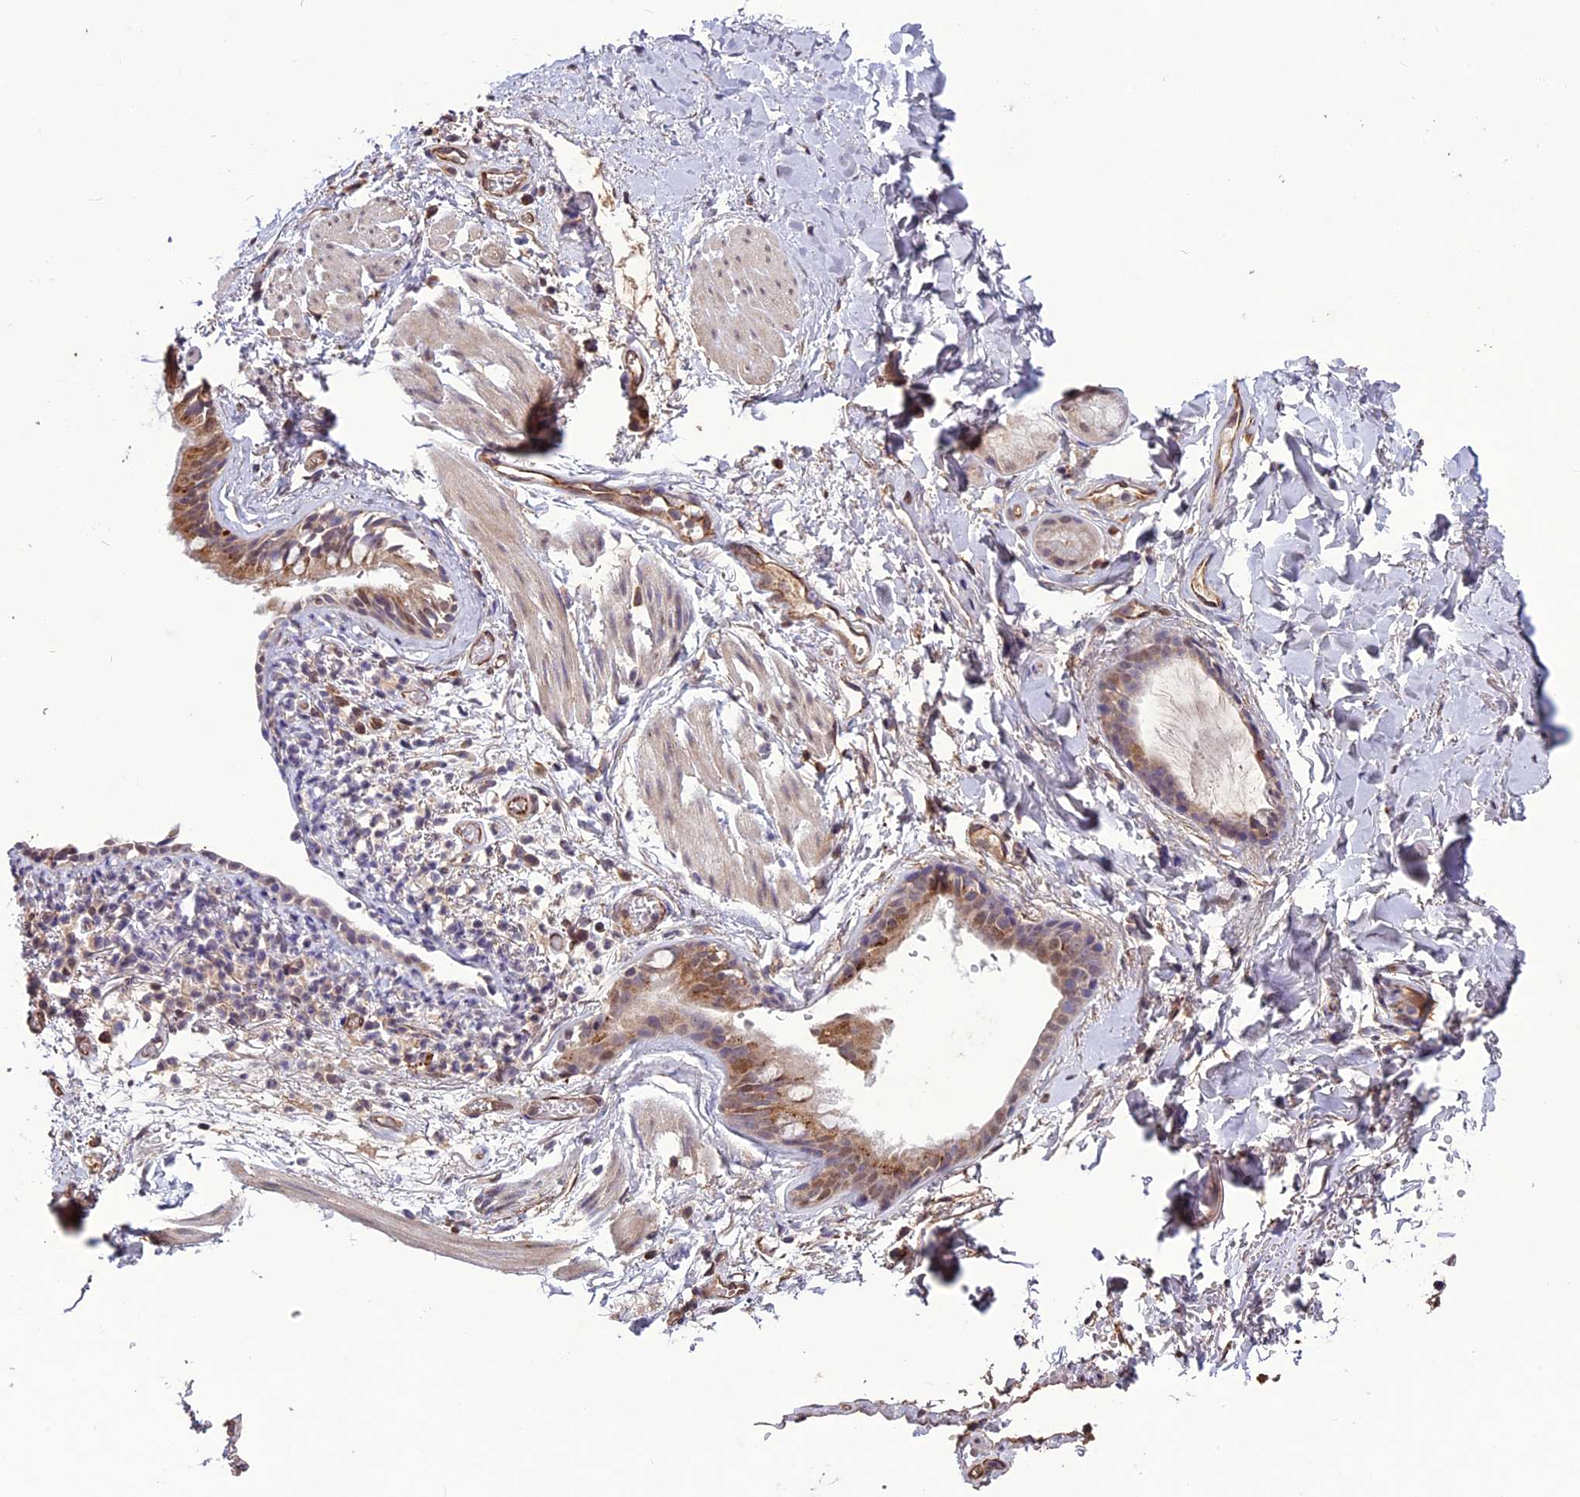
{"staining": {"intensity": "negative", "quantity": "none", "location": "none"}, "tissue": "adipose tissue", "cell_type": "Adipocytes", "image_type": "normal", "snomed": [{"axis": "morphology", "description": "Normal tissue, NOS"}, {"axis": "topography", "description": "Lymph node"}, {"axis": "topography", "description": "Bronchus"}], "caption": "The immunohistochemistry histopathology image has no significant expression in adipocytes of adipose tissue.", "gene": "C3orf70", "patient": {"sex": "male", "age": 63}}